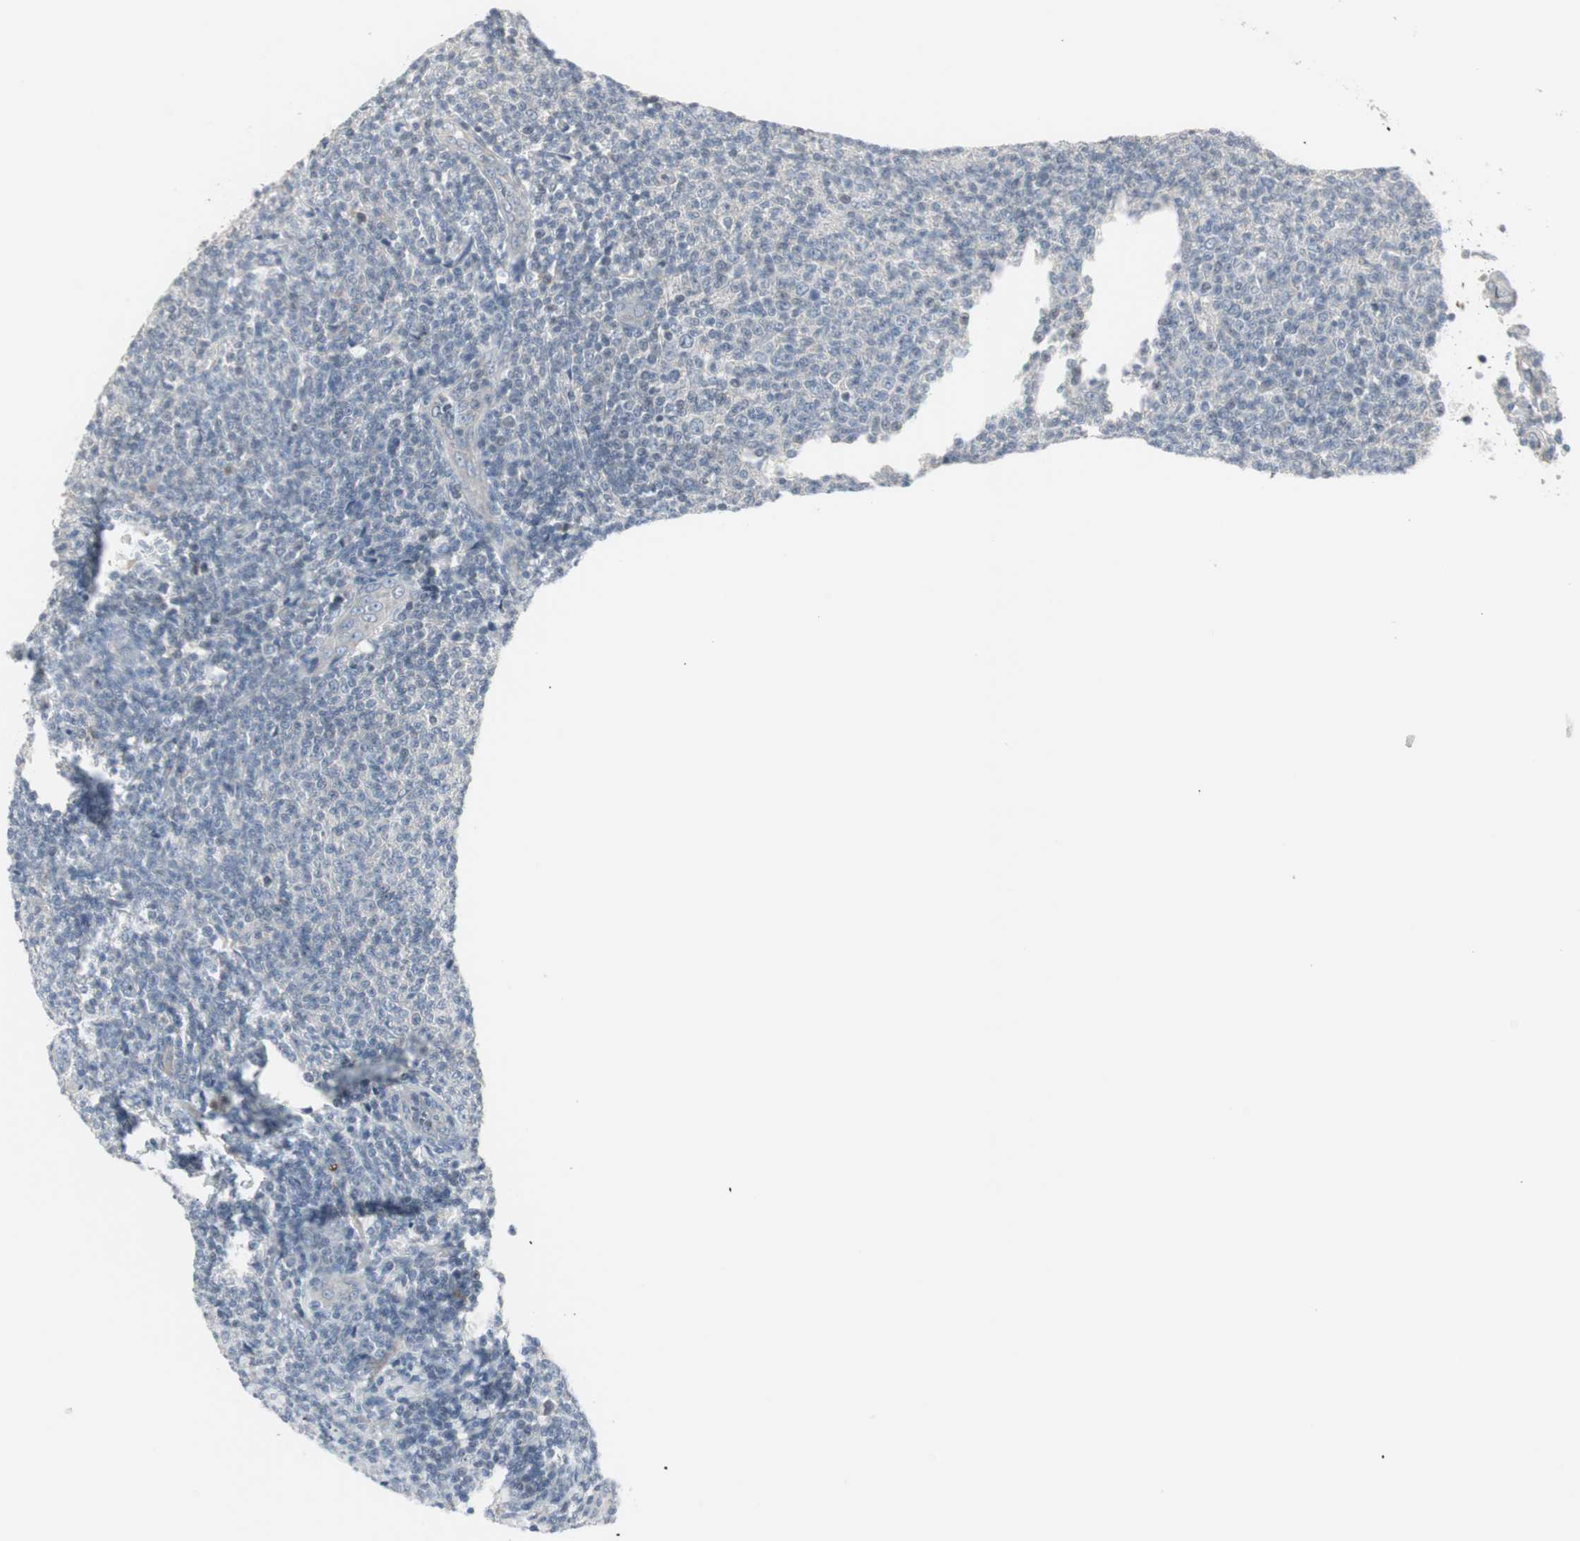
{"staining": {"intensity": "negative", "quantity": "none", "location": "none"}, "tissue": "lymphoma", "cell_type": "Tumor cells", "image_type": "cancer", "snomed": [{"axis": "morphology", "description": "Malignant lymphoma, non-Hodgkin's type, Low grade"}, {"axis": "topography", "description": "Lymph node"}], "caption": "Immunohistochemistry of lymphoma shows no positivity in tumor cells.", "gene": "DMPK", "patient": {"sex": "male", "age": 66}}